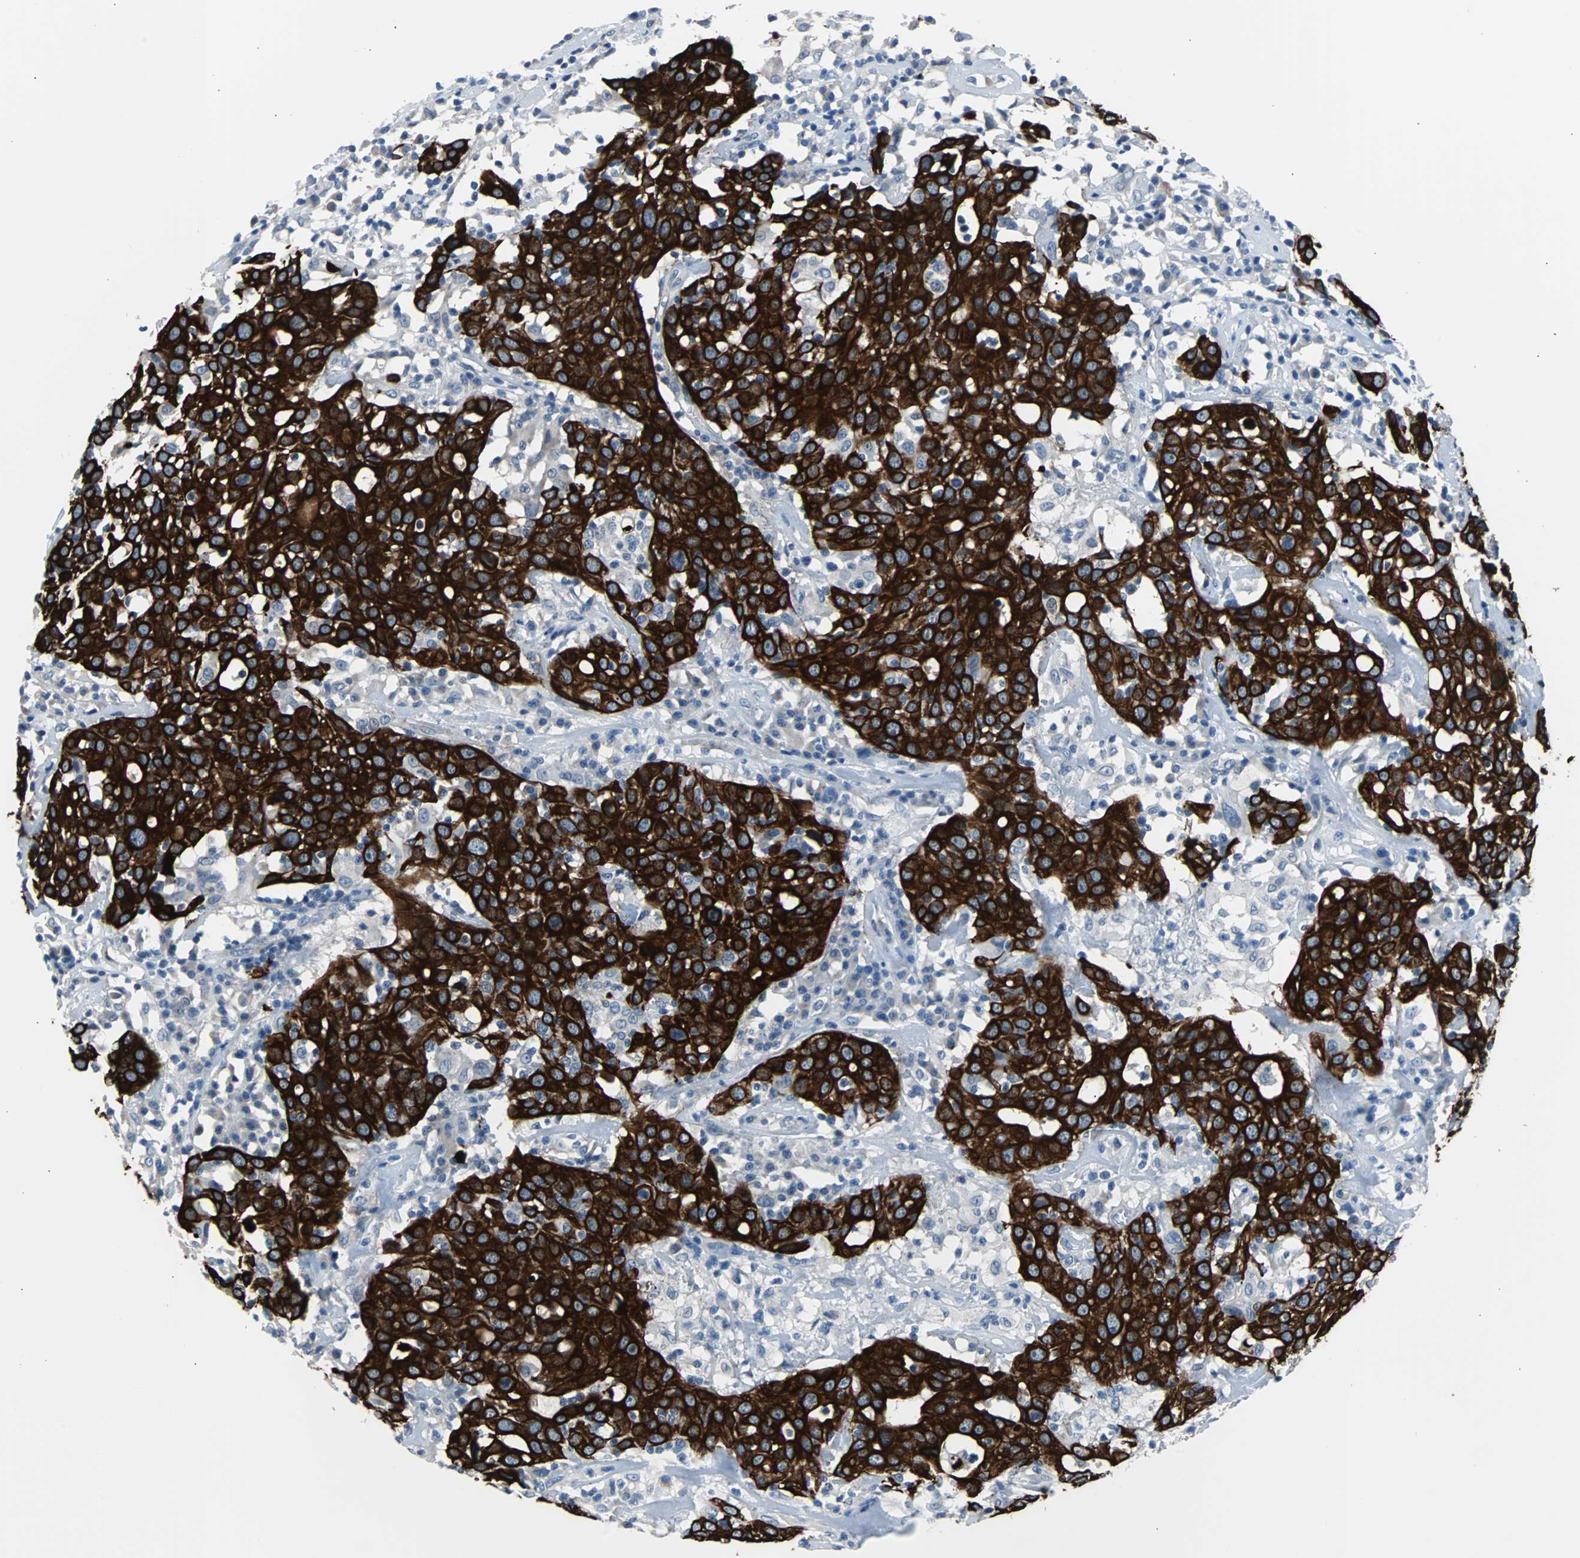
{"staining": {"intensity": "strong", "quantity": ">75%", "location": "cytoplasmic/membranous"}, "tissue": "head and neck cancer", "cell_type": "Tumor cells", "image_type": "cancer", "snomed": [{"axis": "morphology", "description": "Adenocarcinoma, NOS"}, {"axis": "topography", "description": "Salivary gland"}, {"axis": "topography", "description": "Head-Neck"}], "caption": "The immunohistochemical stain highlights strong cytoplasmic/membranous expression in tumor cells of head and neck adenocarcinoma tissue.", "gene": "KRT7", "patient": {"sex": "female", "age": 65}}